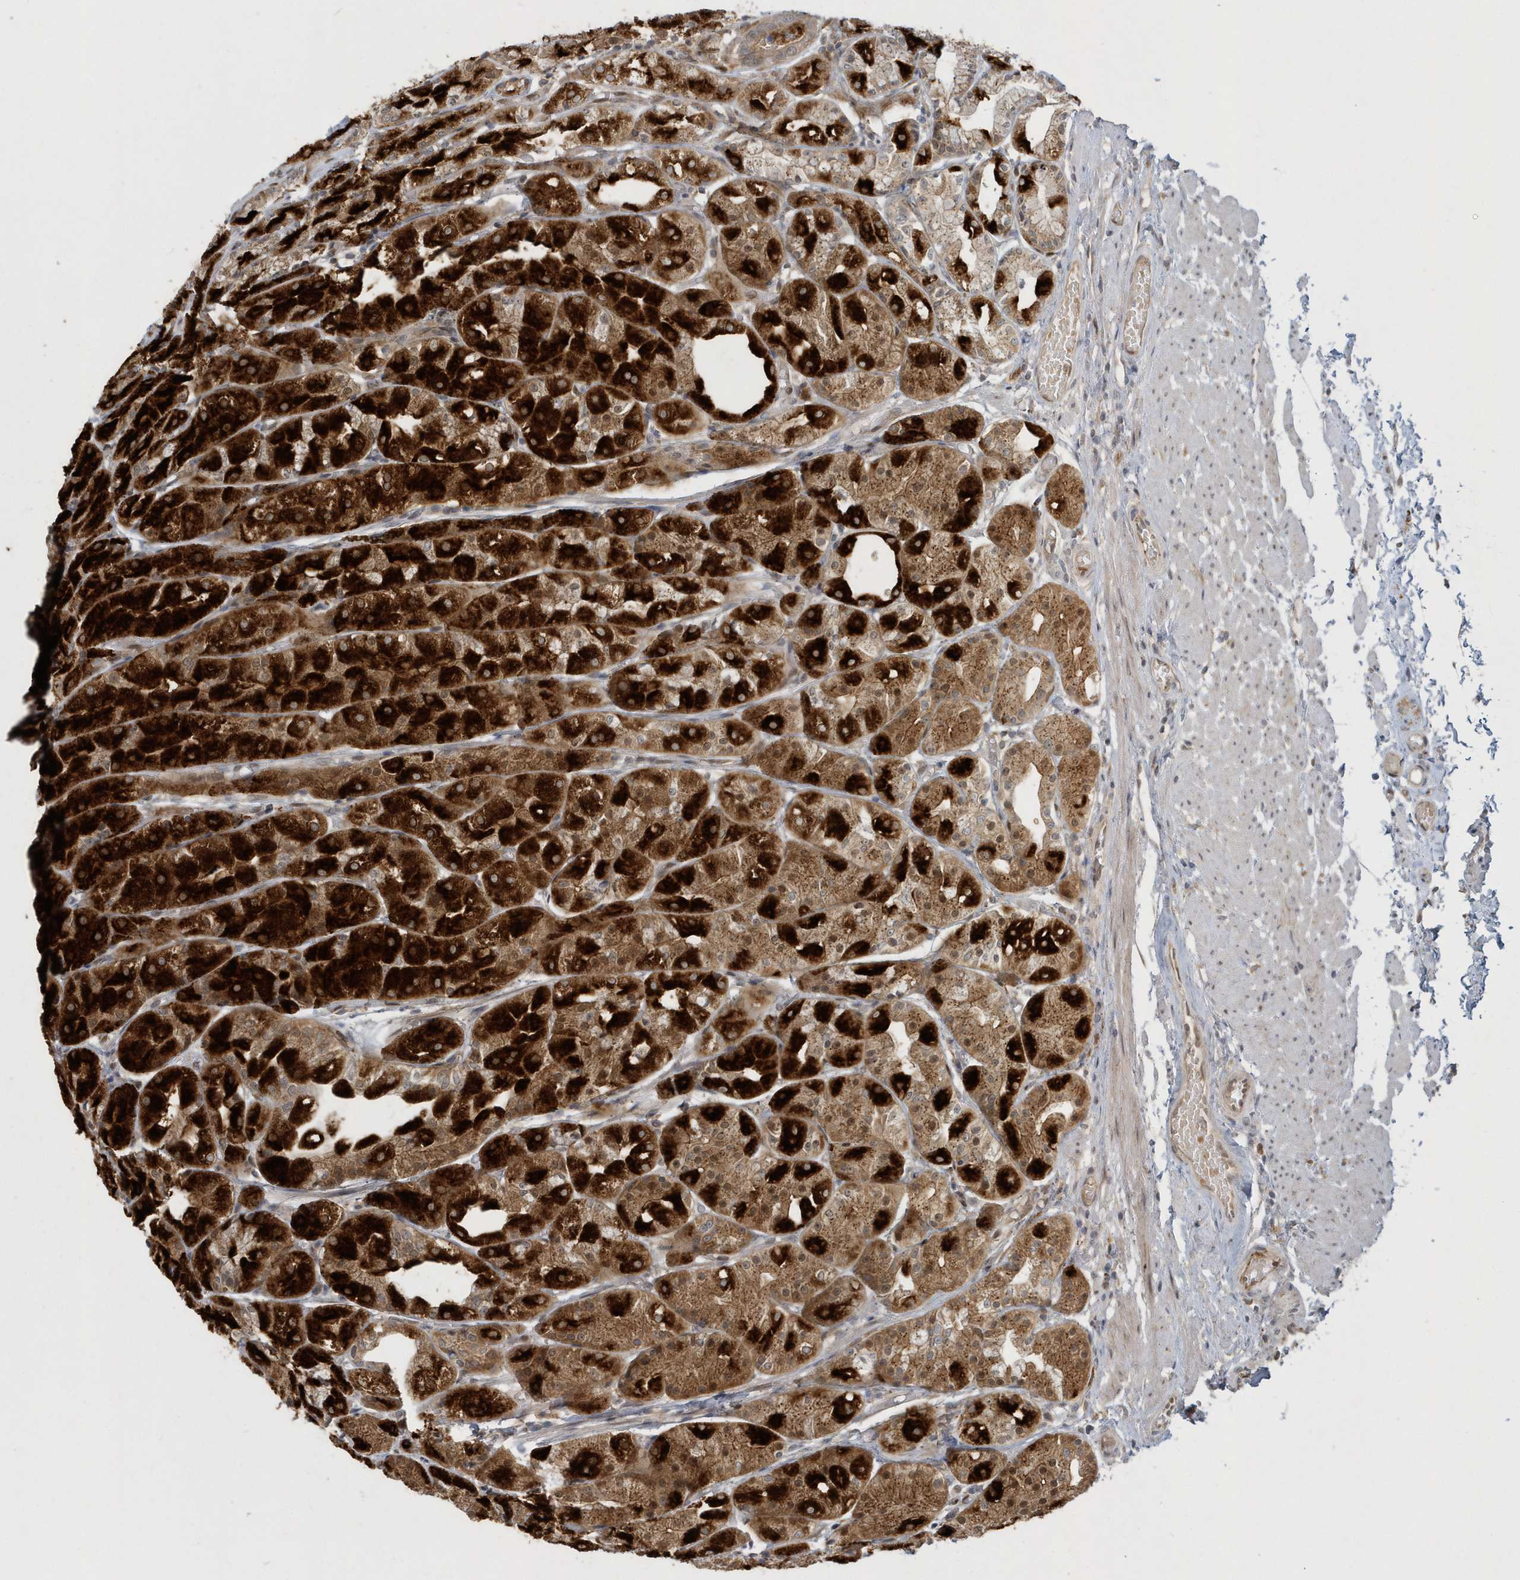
{"staining": {"intensity": "strong", "quantity": ">75%", "location": "cytoplasmic/membranous"}, "tissue": "stomach", "cell_type": "Glandular cells", "image_type": "normal", "snomed": [{"axis": "morphology", "description": "Normal tissue, NOS"}, {"axis": "topography", "description": "Stomach, upper"}], "caption": "Protein positivity by immunohistochemistry (IHC) exhibits strong cytoplasmic/membranous expression in approximately >75% of glandular cells in unremarkable stomach.", "gene": "ATG4A", "patient": {"sex": "male", "age": 72}}